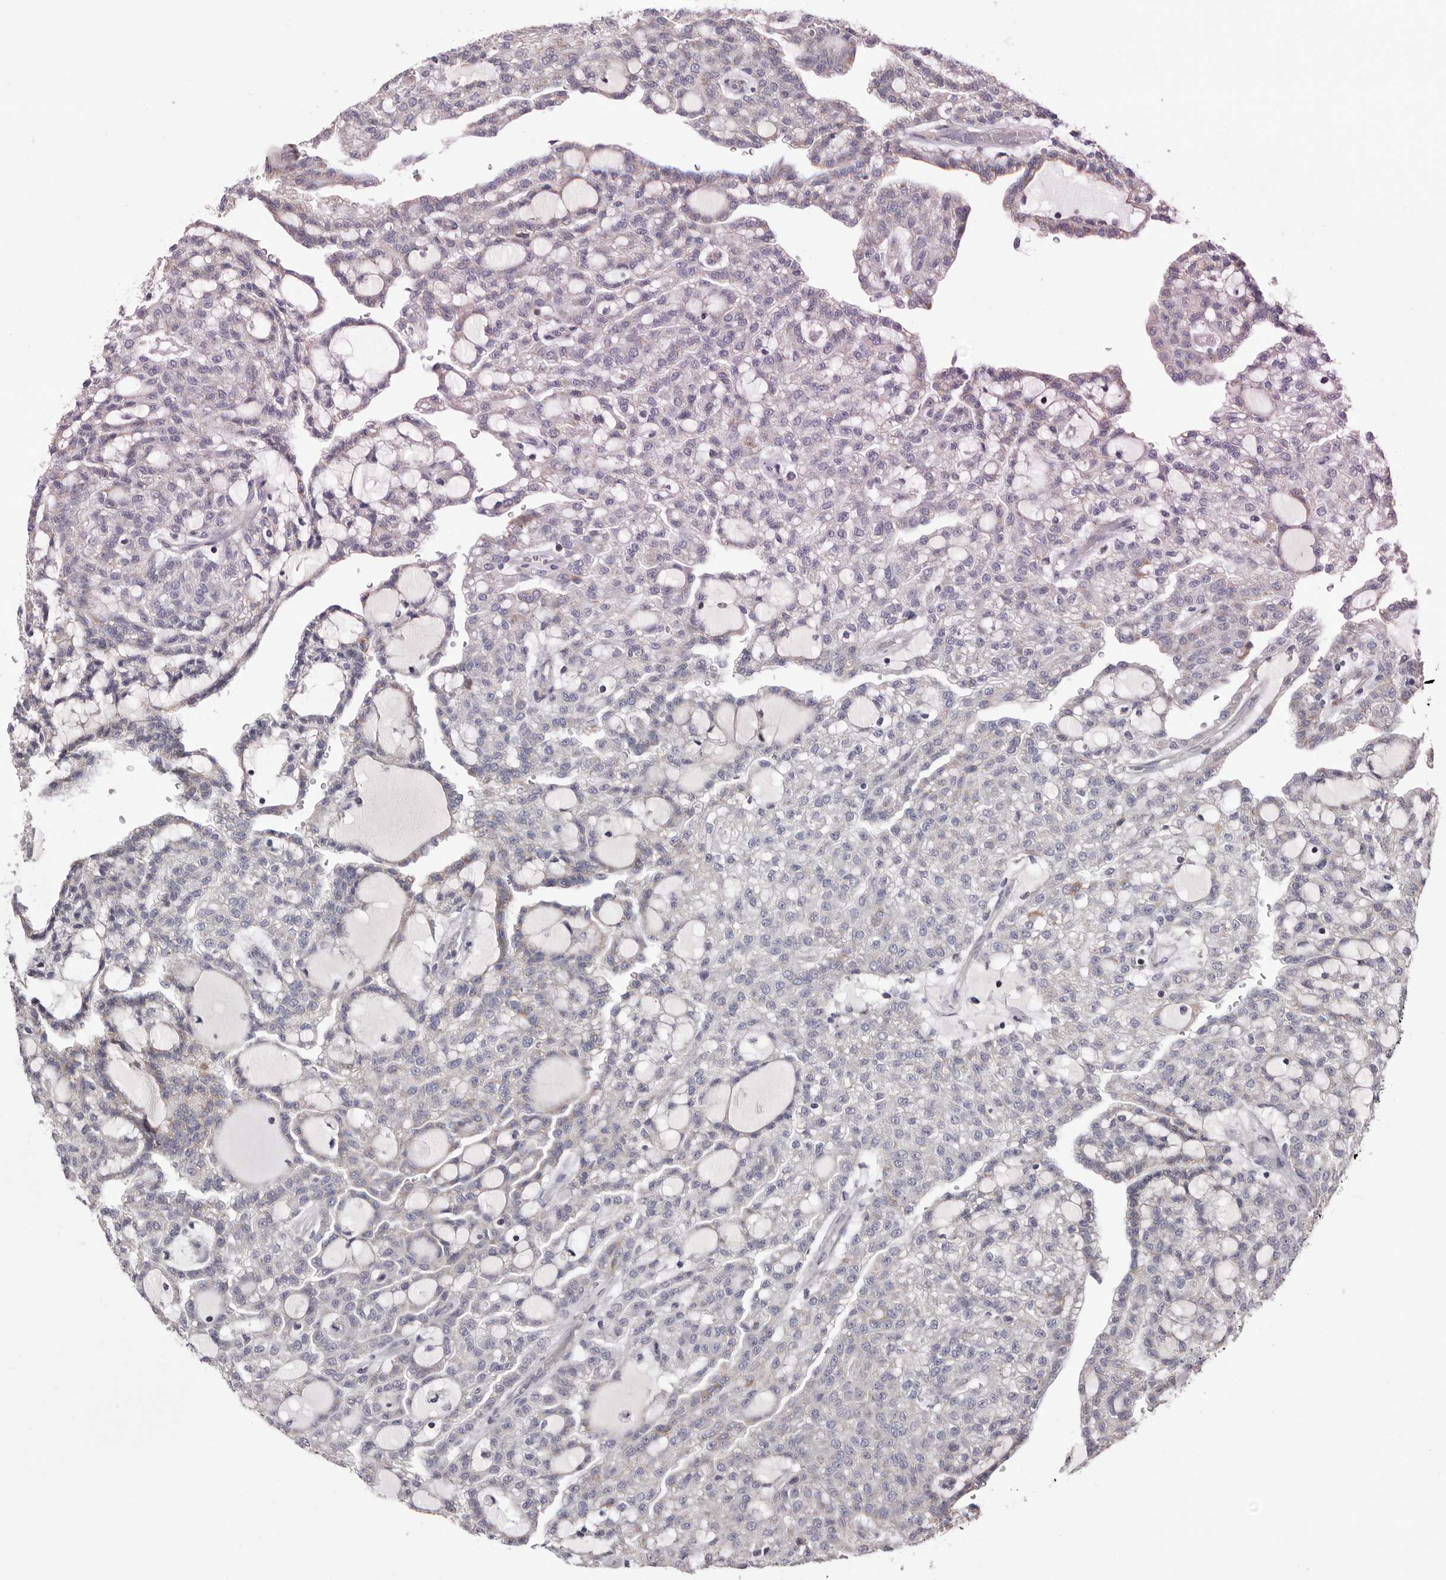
{"staining": {"intensity": "negative", "quantity": "none", "location": "none"}, "tissue": "renal cancer", "cell_type": "Tumor cells", "image_type": "cancer", "snomed": [{"axis": "morphology", "description": "Adenocarcinoma, NOS"}, {"axis": "topography", "description": "Kidney"}], "caption": "This is an immunohistochemistry histopathology image of renal cancer. There is no positivity in tumor cells.", "gene": "TIMM17B", "patient": {"sex": "male", "age": 63}}